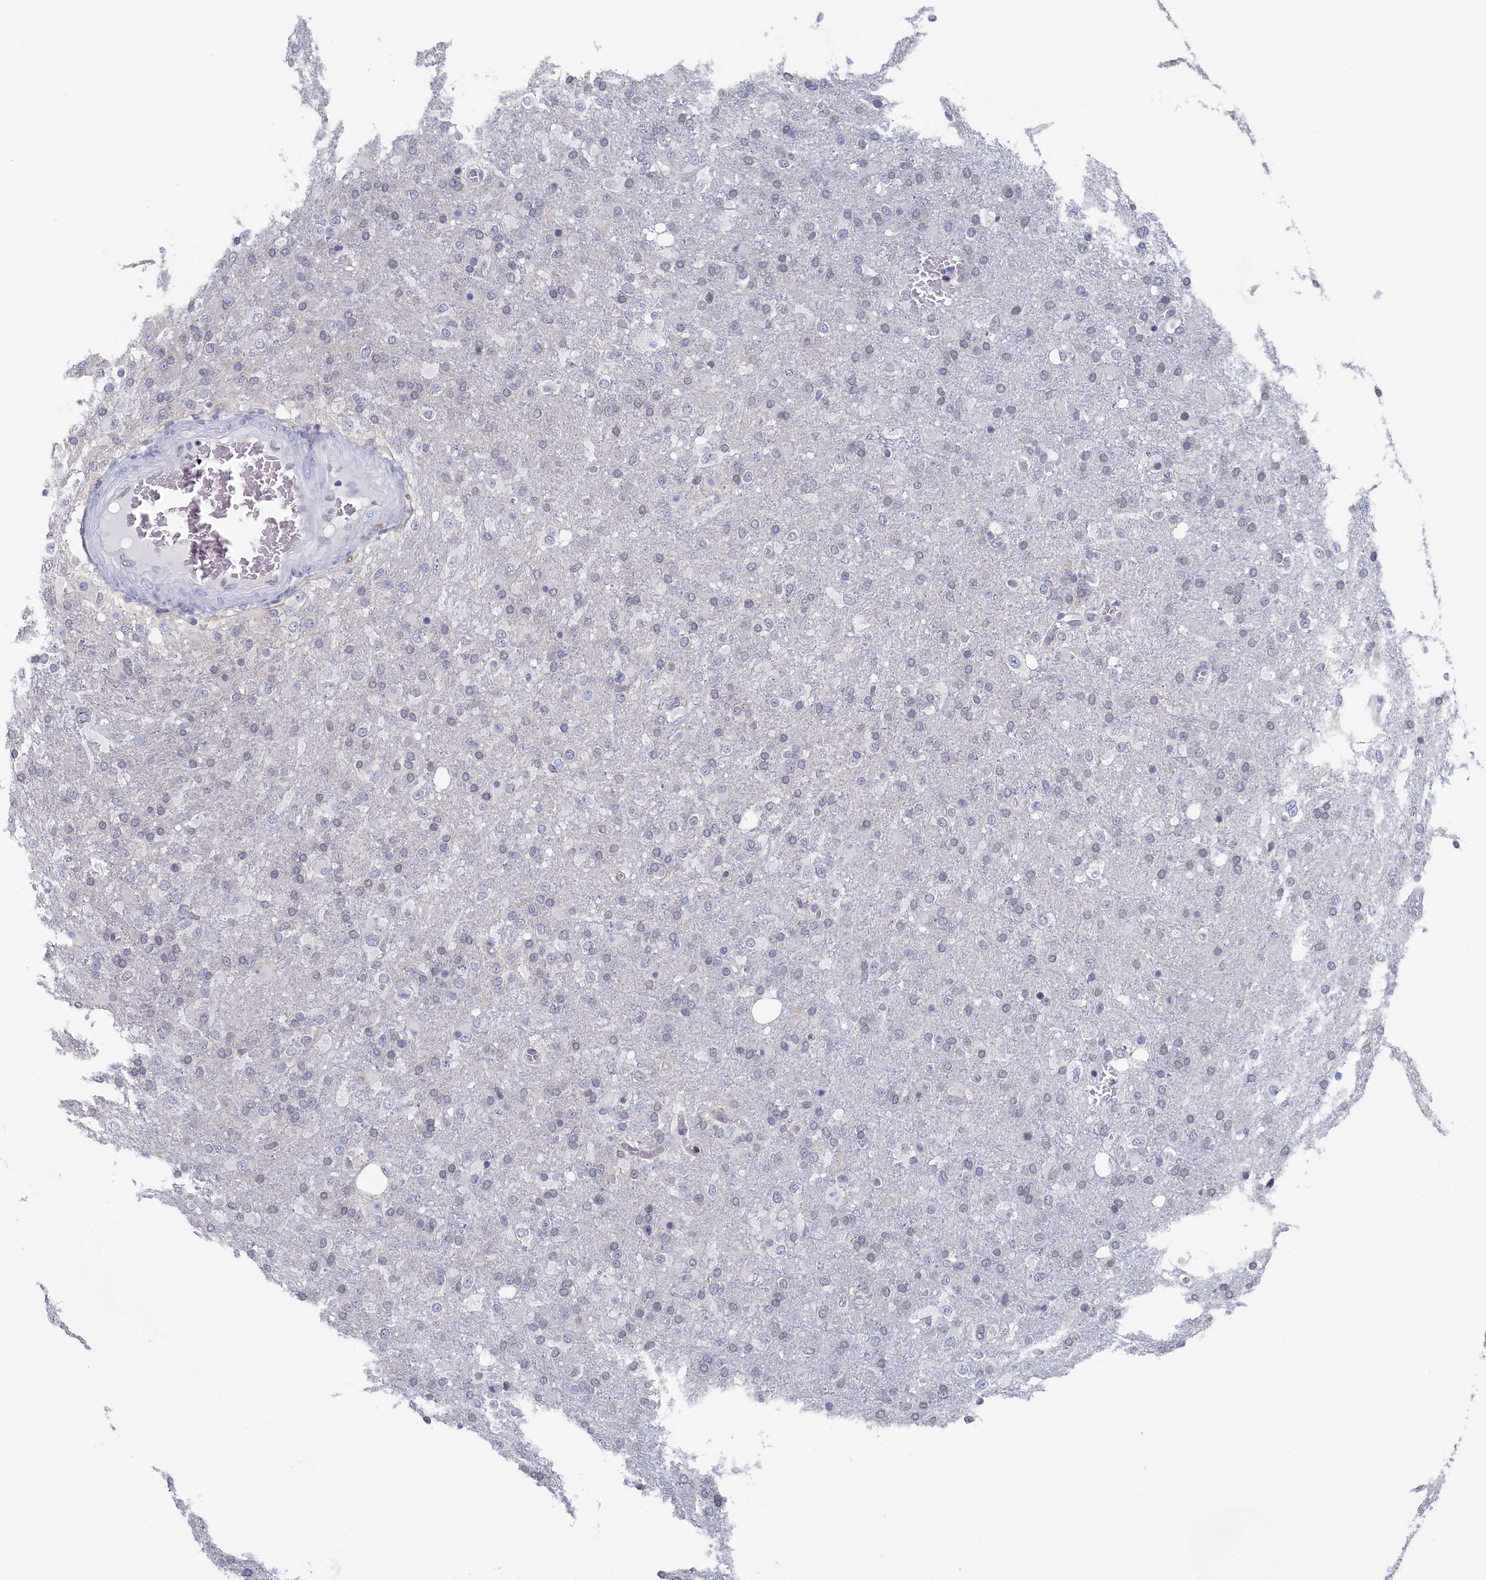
{"staining": {"intensity": "negative", "quantity": "none", "location": "none"}, "tissue": "glioma", "cell_type": "Tumor cells", "image_type": "cancer", "snomed": [{"axis": "morphology", "description": "Glioma, malignant, High grade"}, {"axis": "topography", "description": "Brain"}], "caption": "A photomicrograph of glioma stained for a protein reveals no brown staining in tumor cells.", "gene": "C11orf54", "patient": {"sex": "female", "age": 74}}